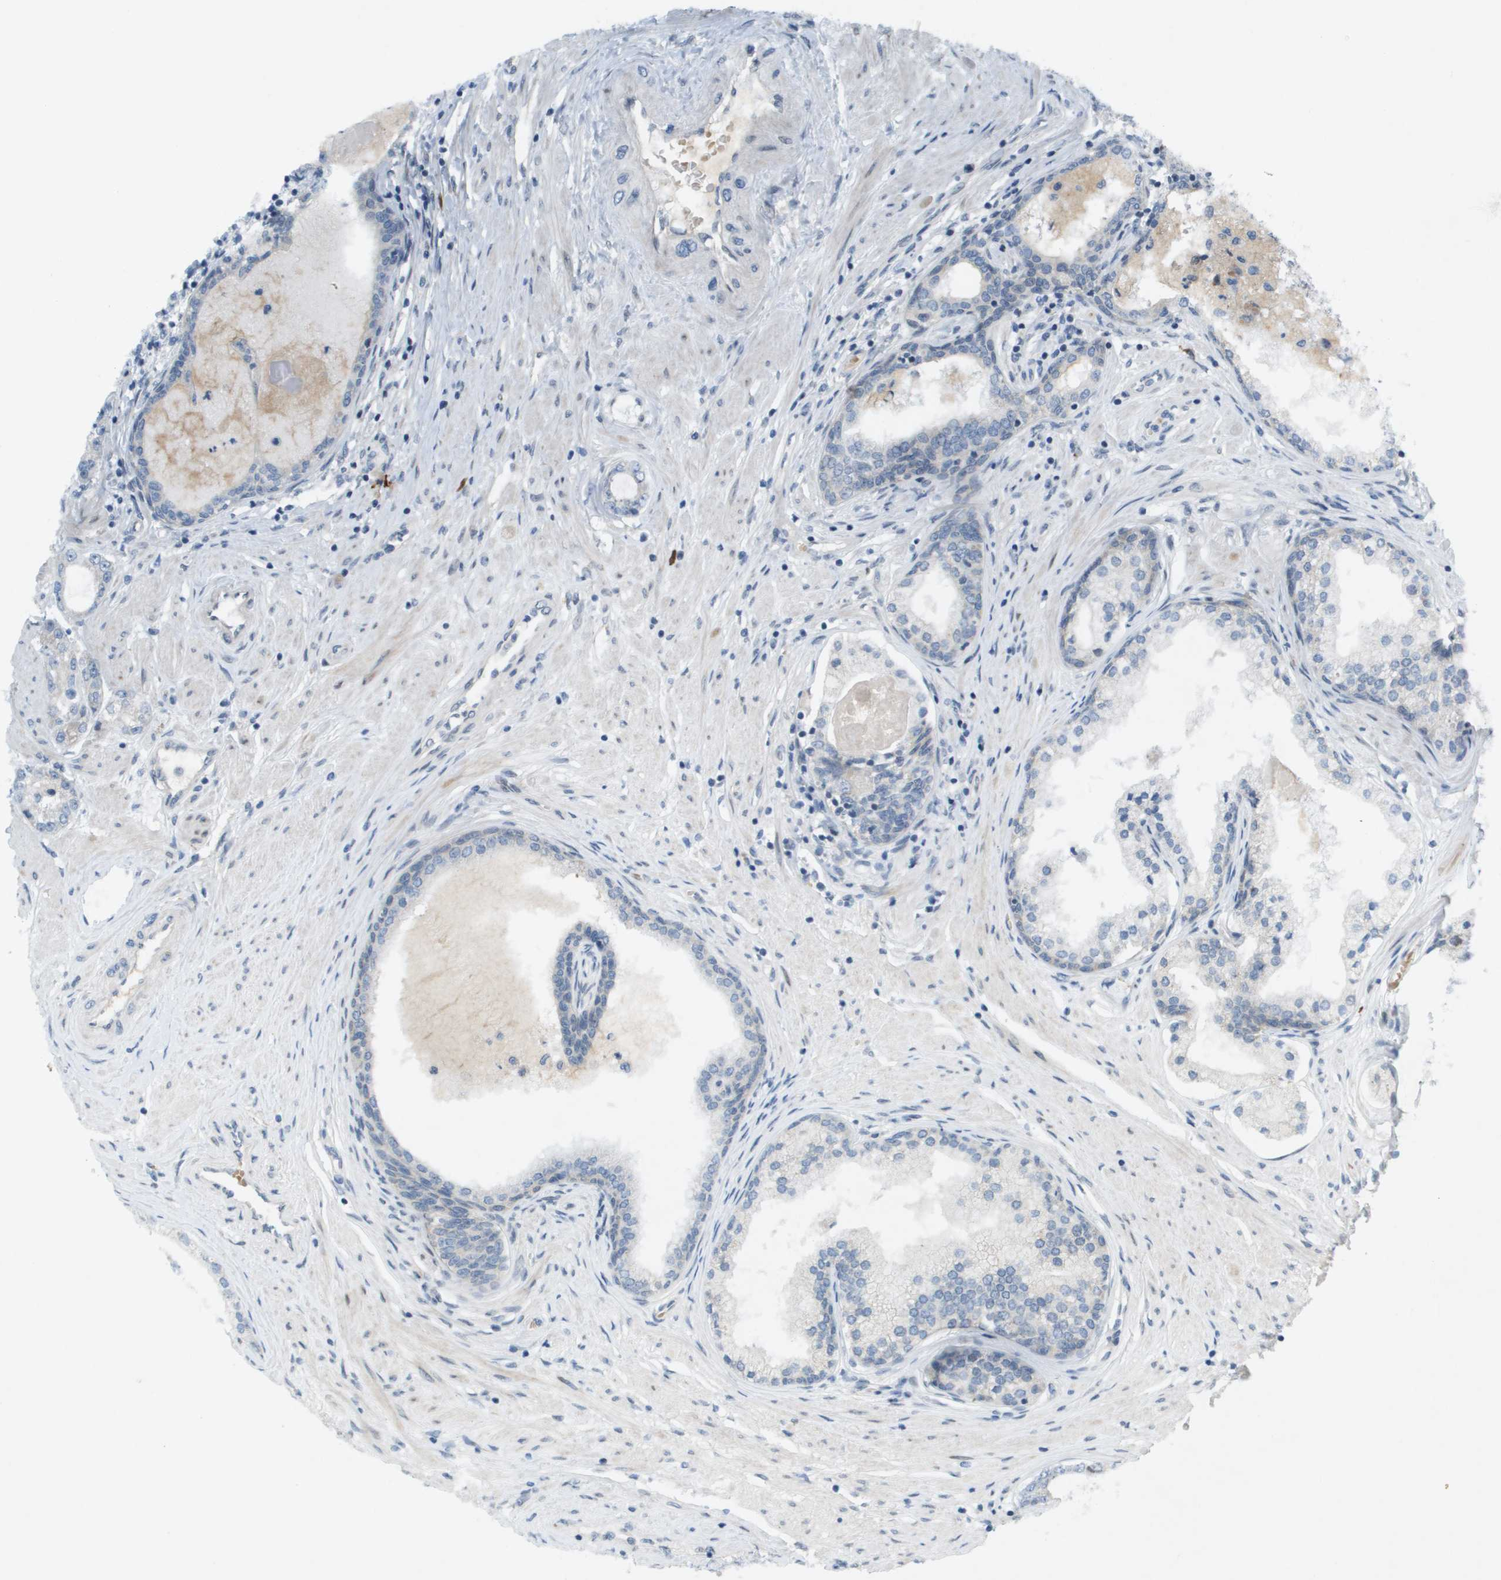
{"staining": {"intensity": "negative", "quantity": "none", "location": "none"}, "tissue": "prostate cancer", "cell_type": "Tumor cells", "image_type": "cancer", "snomed": [{"axis": "morphology", "description": "Adenocarcinoma, Low grade"}, {"axis": "topography", "description": "Prostate"}], "caption": "Histopathology image shows no protein expression in tumor cells of prostate low-grade adenocarcinoma tissue.", "gene": "CACNB4", "patient": {"sex": "male", "age": 63}}